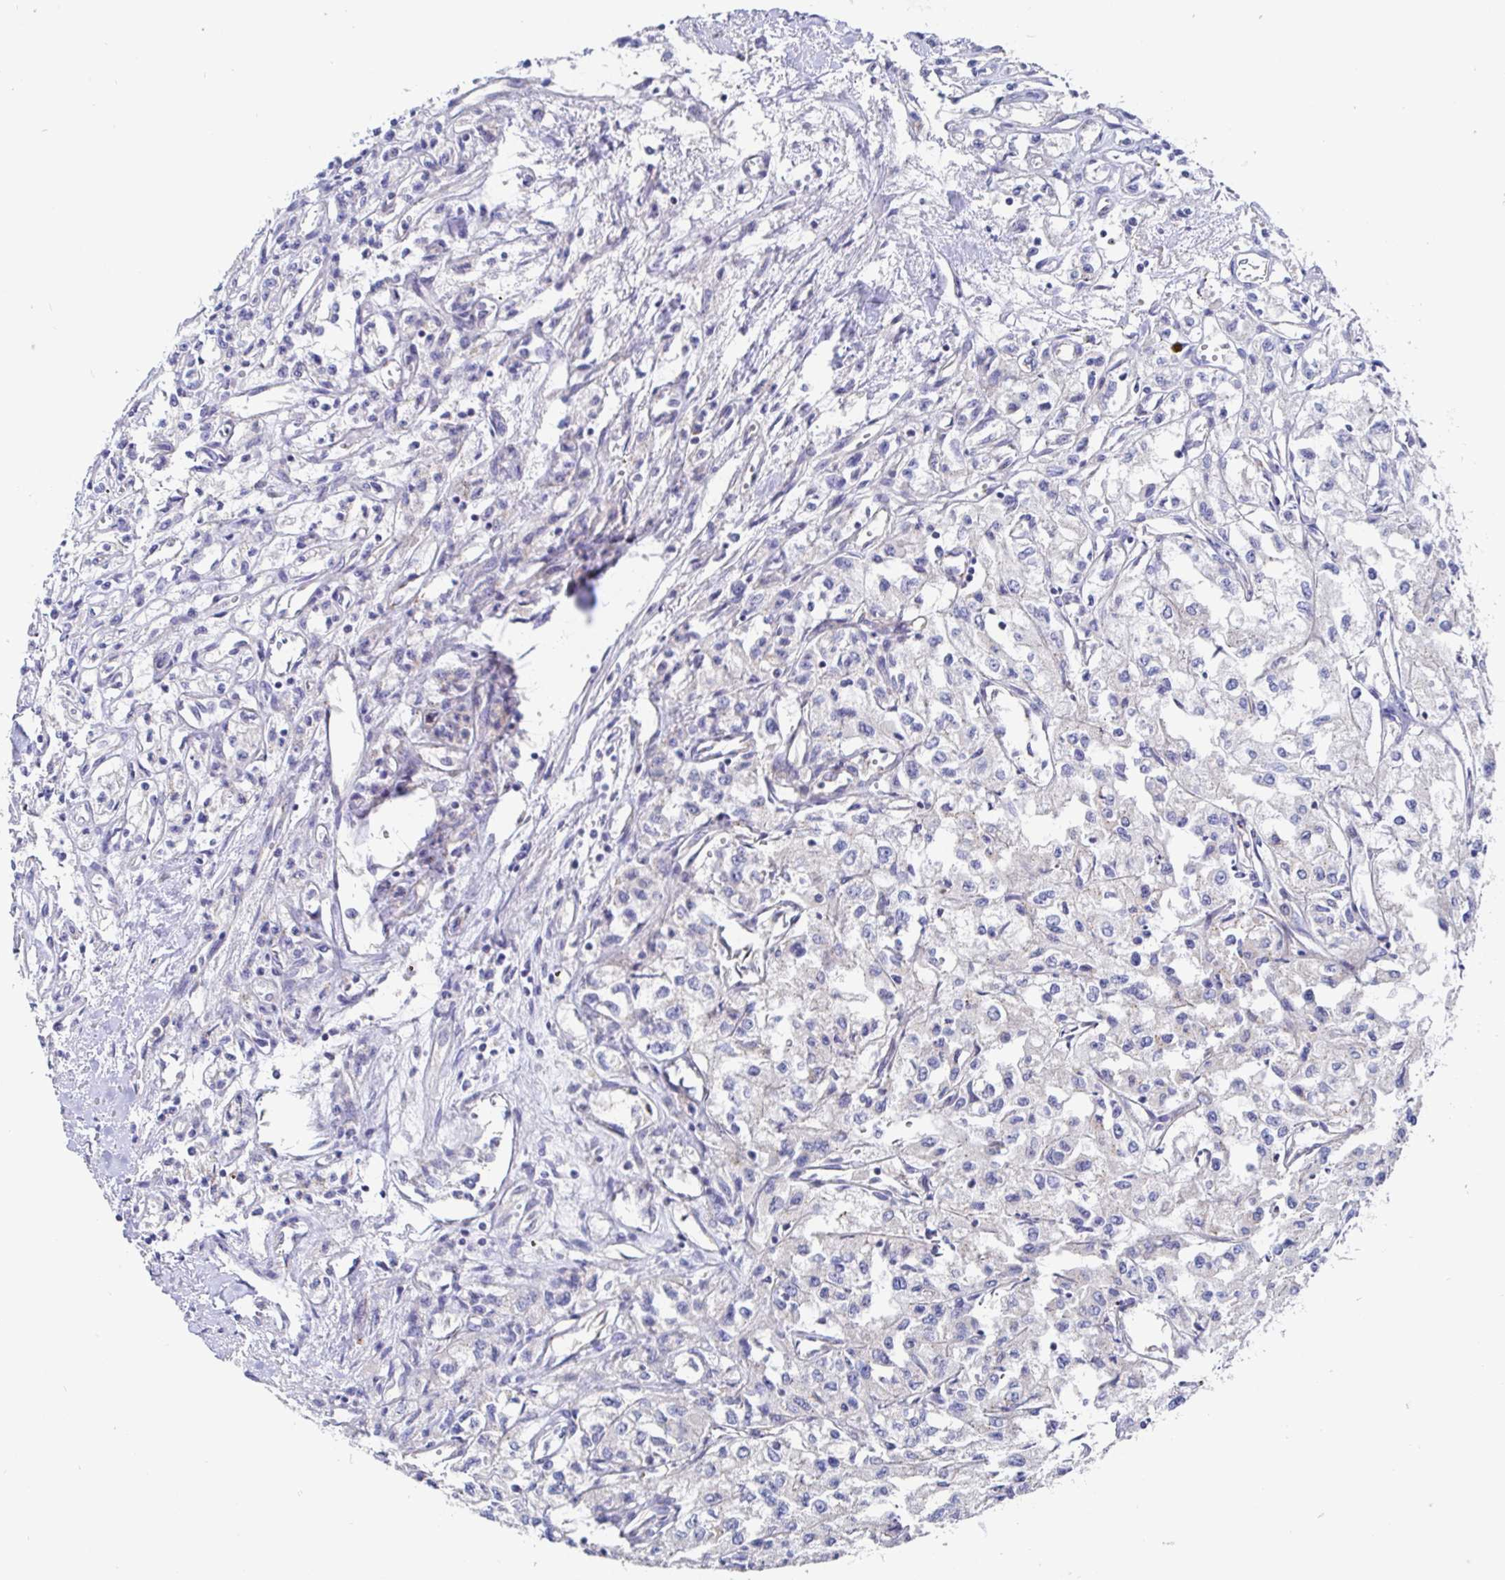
{"staining": {"intensity": "negative", "quantity": "none", "location": "none"}, "tissue": "renal cancer", "cell_type": "Tumor cells", "image_type": "cancer", "snomed": [{"axis": "morphology", "description": "Adenocarcinoma, NOS"}, {"axis": "topography", "description": "Kidney"}], "caption": "IHC histopathology image of human renal cancer (adenocarcinoma) stained for a protein (brown), which reveals no positivity in tumor cells.", "gene": "GOLGA1", "patient": {"sex": "male", "age": 56}}